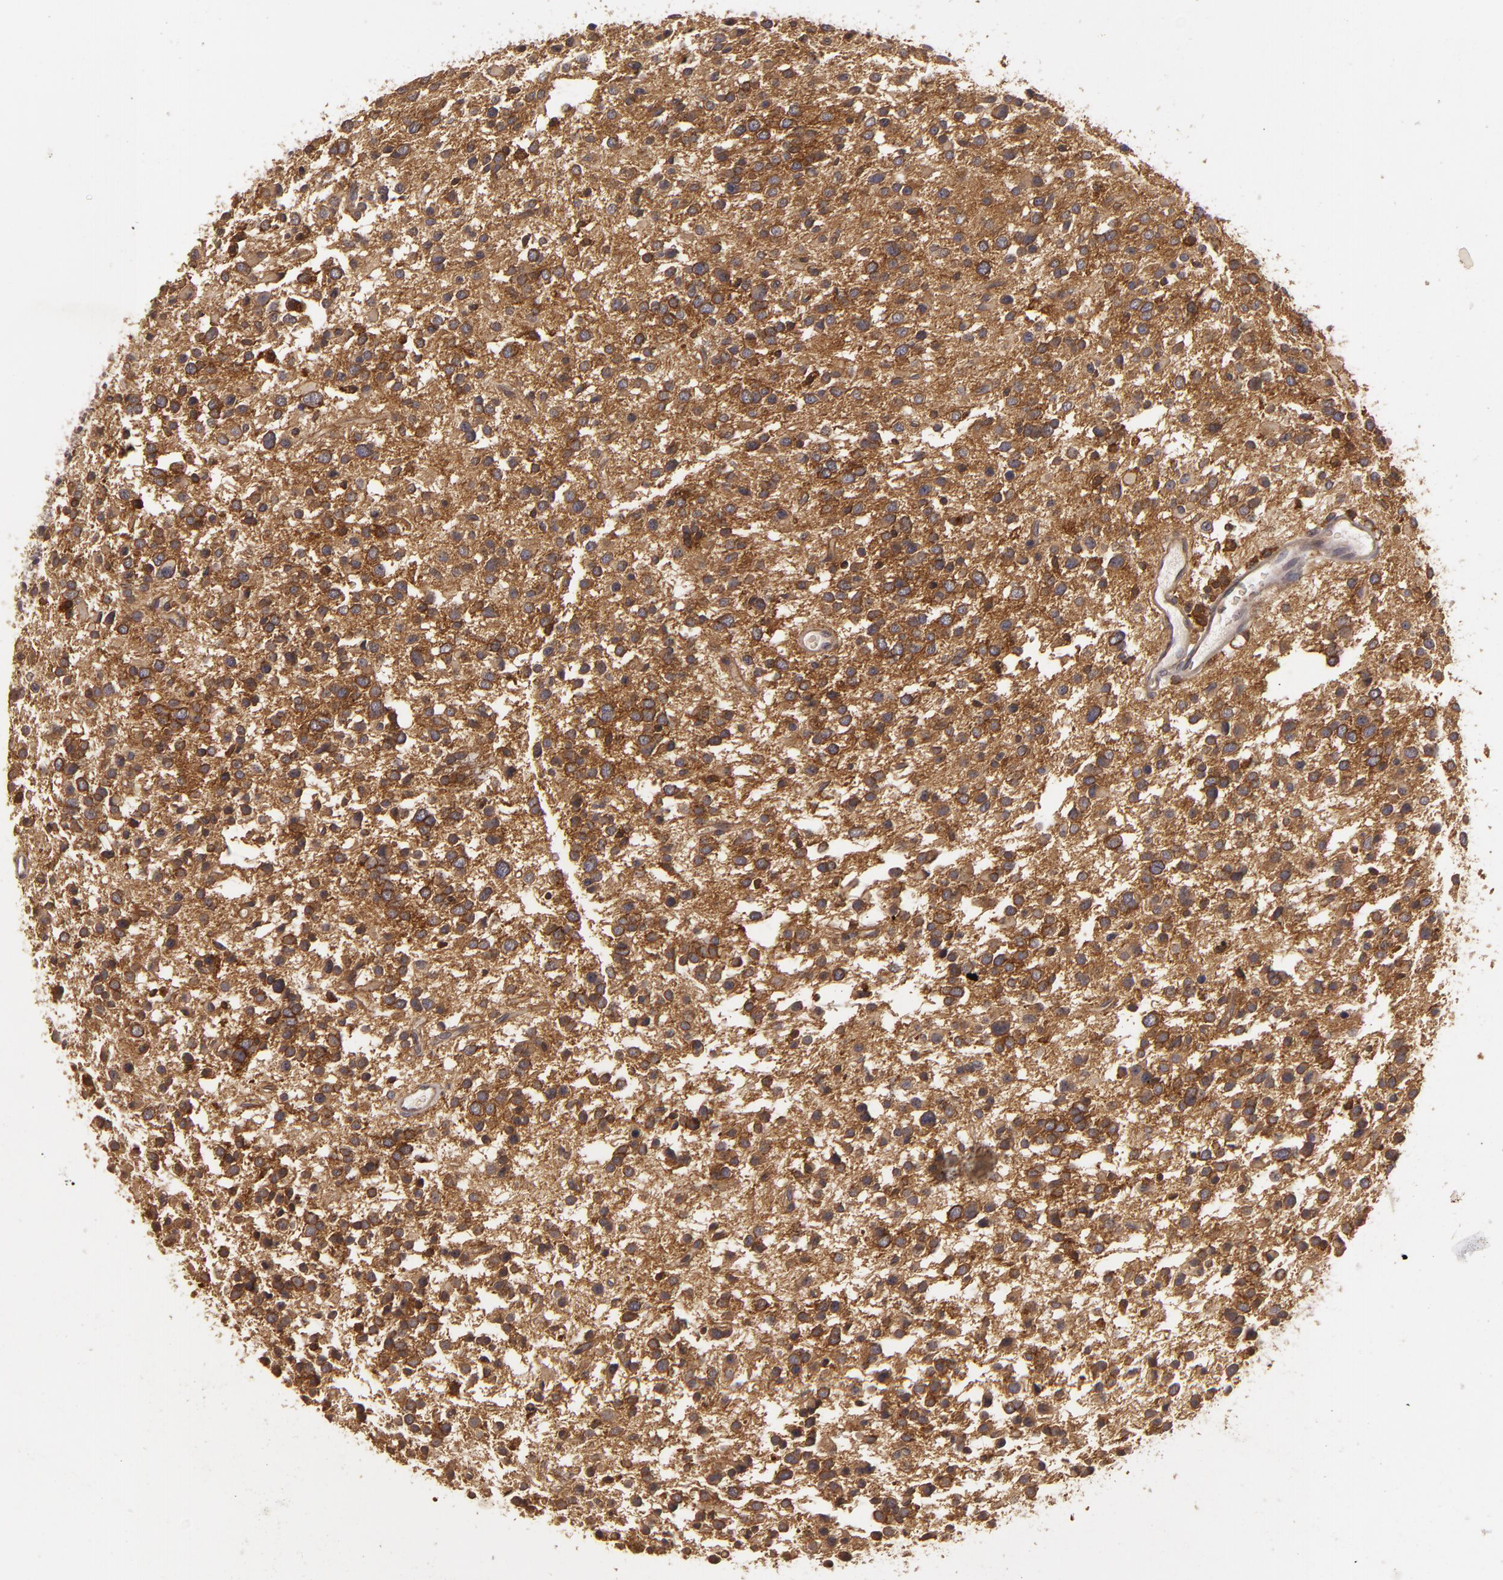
{"staining": {"intensity": "strong", "quantity": ">75%", "location": "cytoplasmic/membranous"}, "tissue": "glioma", "cell_type": "Tumor cells", "image_type": "cancer", "snomed": [{"axis": "morphology", "description": "Glioma, malignant, Low grade"}, {"axis": "topography", "description": "Brain"}], "caption": "High-power microscopy captured an IHC photomicrograph of malignant low-grade glioma, revealing strong cytoplasmic/membranous expression in approximately >75% of tumor cells.", "gene": "HRAS", "patient": {"sex": "female", "age": 36}}